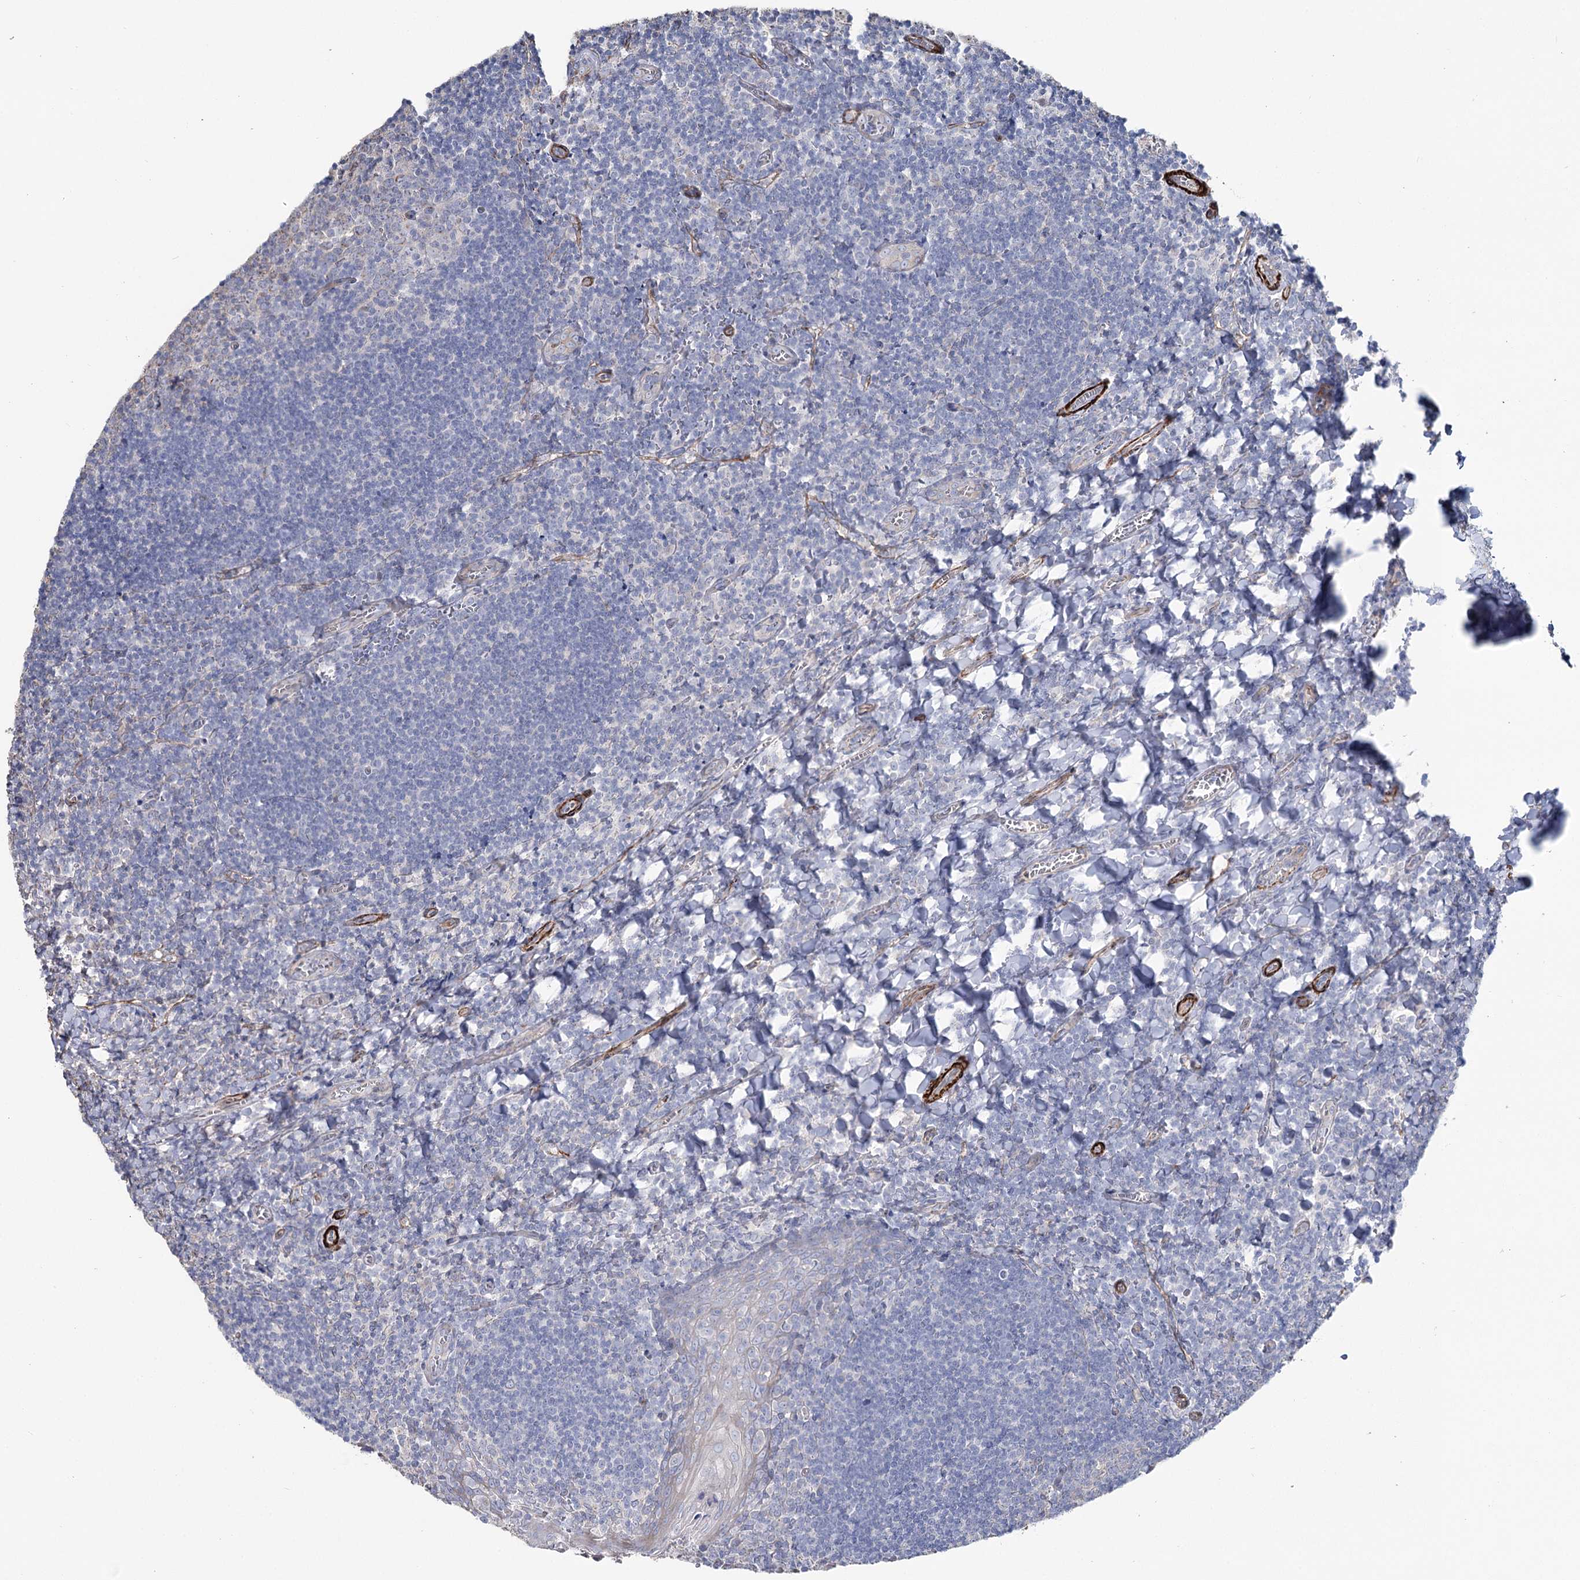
{"staining": {"intensity": "negative", "quantity": "none", "location": "none"}, "tissue": "tonsil", "cell_type": "Germinal center cells", "image_type": "normal", "snomed": [{"axis": "morphology", "description": "Normal tissue, NOS"}, {"axis": "topography", "description": "Tonsil"}], "caption": "DAB (3,3'-diaminobenzidine) immunohistochemical staining of normal tonsil displays no significant expression in germinal center cells. Brightfield microscopy of immunohistochemistry (IHC) stained with DAB (brown) and hematoxylin (blue), captured at high magnification.", "gene": "SUMF1", "patient": {"sex": "male", "age": 27}}